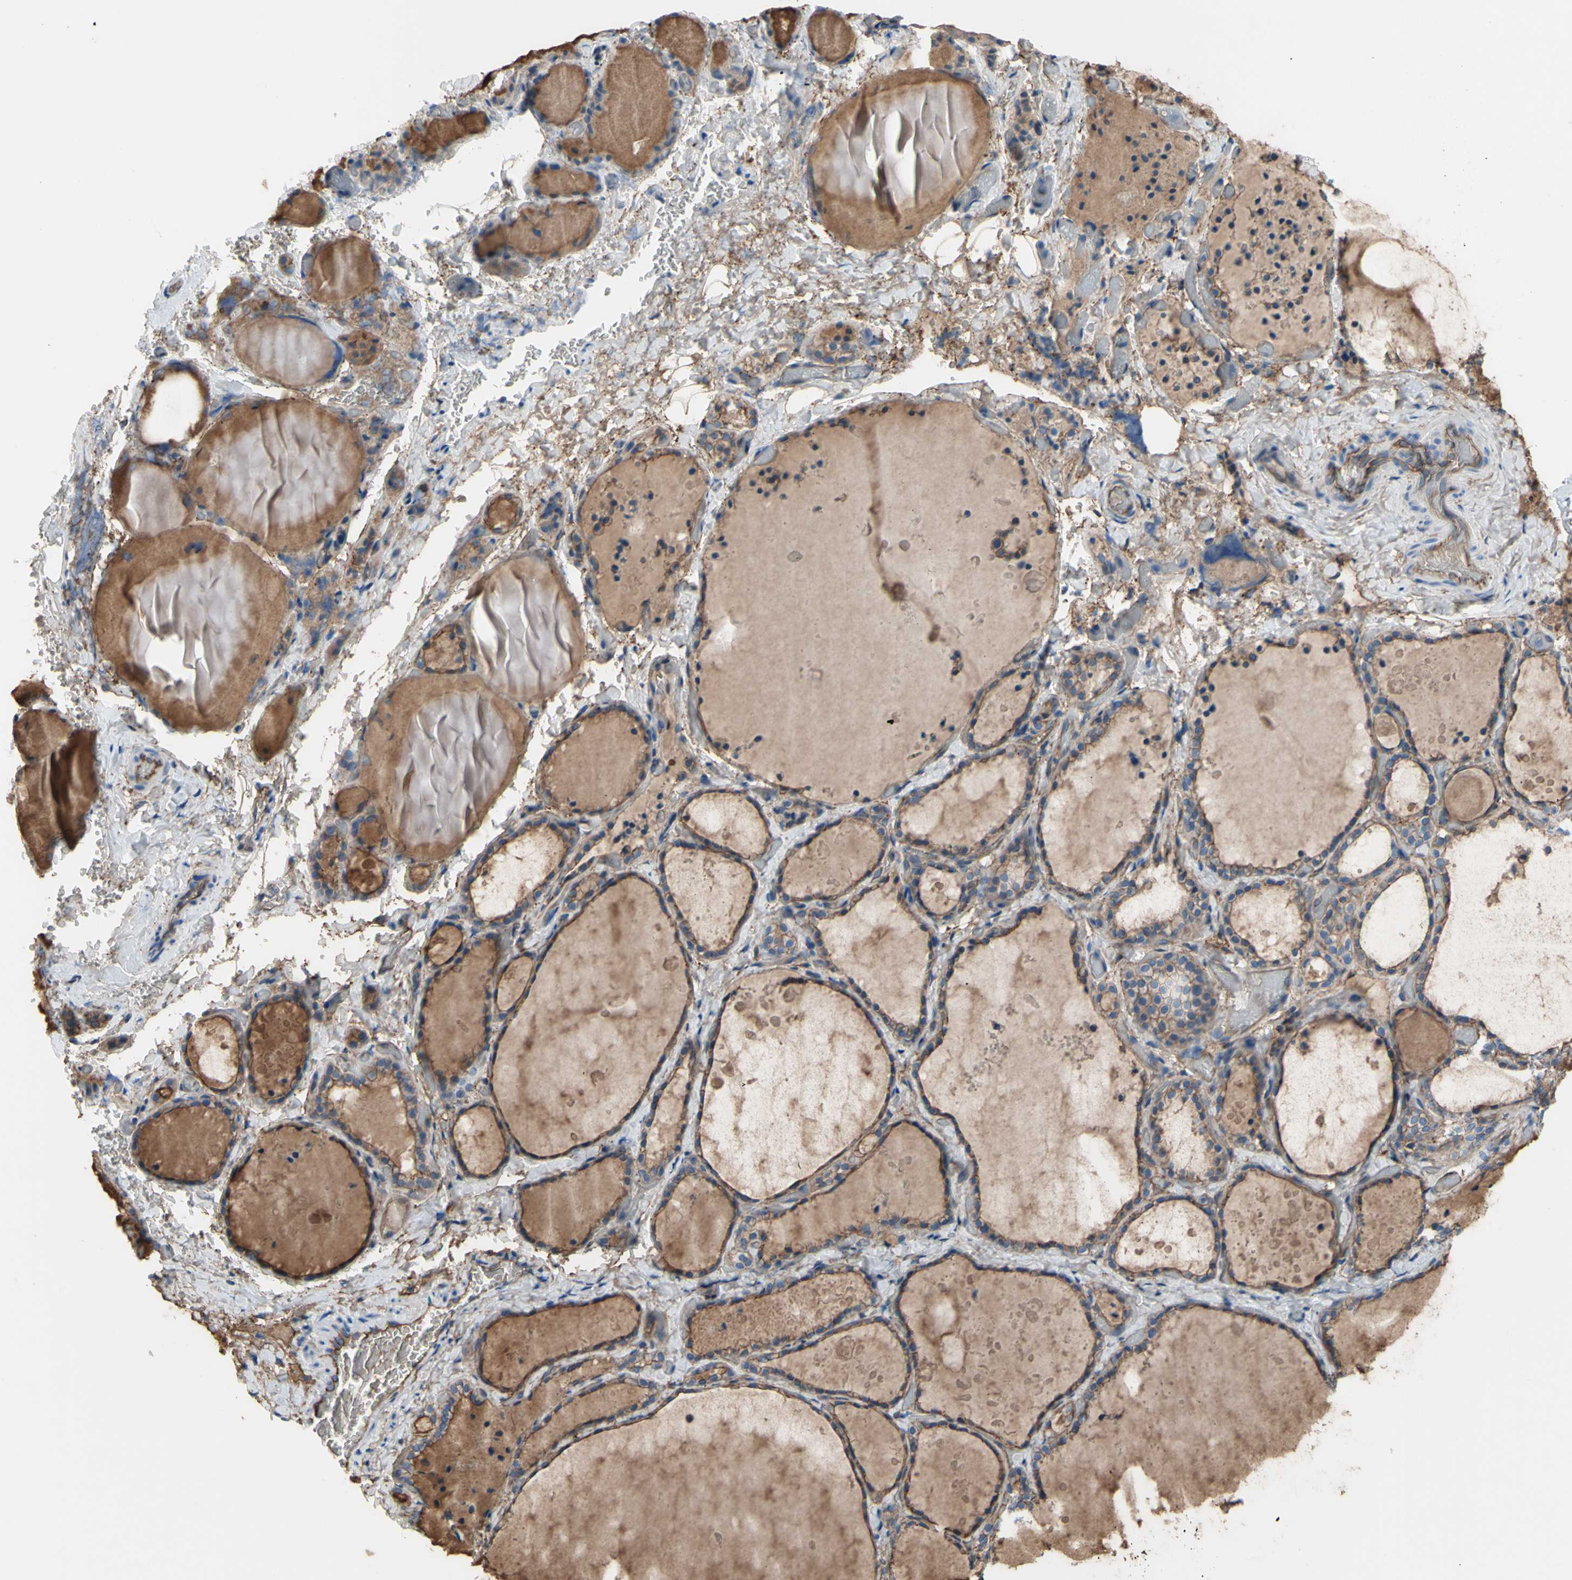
{"staining": {"intensity": "moderate", "quantity": ">75%", "location": "cytoplasmic/membranous"}, "tissue": "thyroid gland", "cell_type": "Glandular cells", "image_type": "normal", "snomed": [{"axis": "morphology", "description": "Normal tissue, NOS"}, {"axis": "topography", "description": "Thyroid gland"}], "caption": "Immunohistochemistry of normal human thyroid gland displays medium levels of moderate cytoplasmic/membranous expression in about >75% of glandular cells.", "gene": "TPBG", "patient": {"sex": "female", "age": 44}}